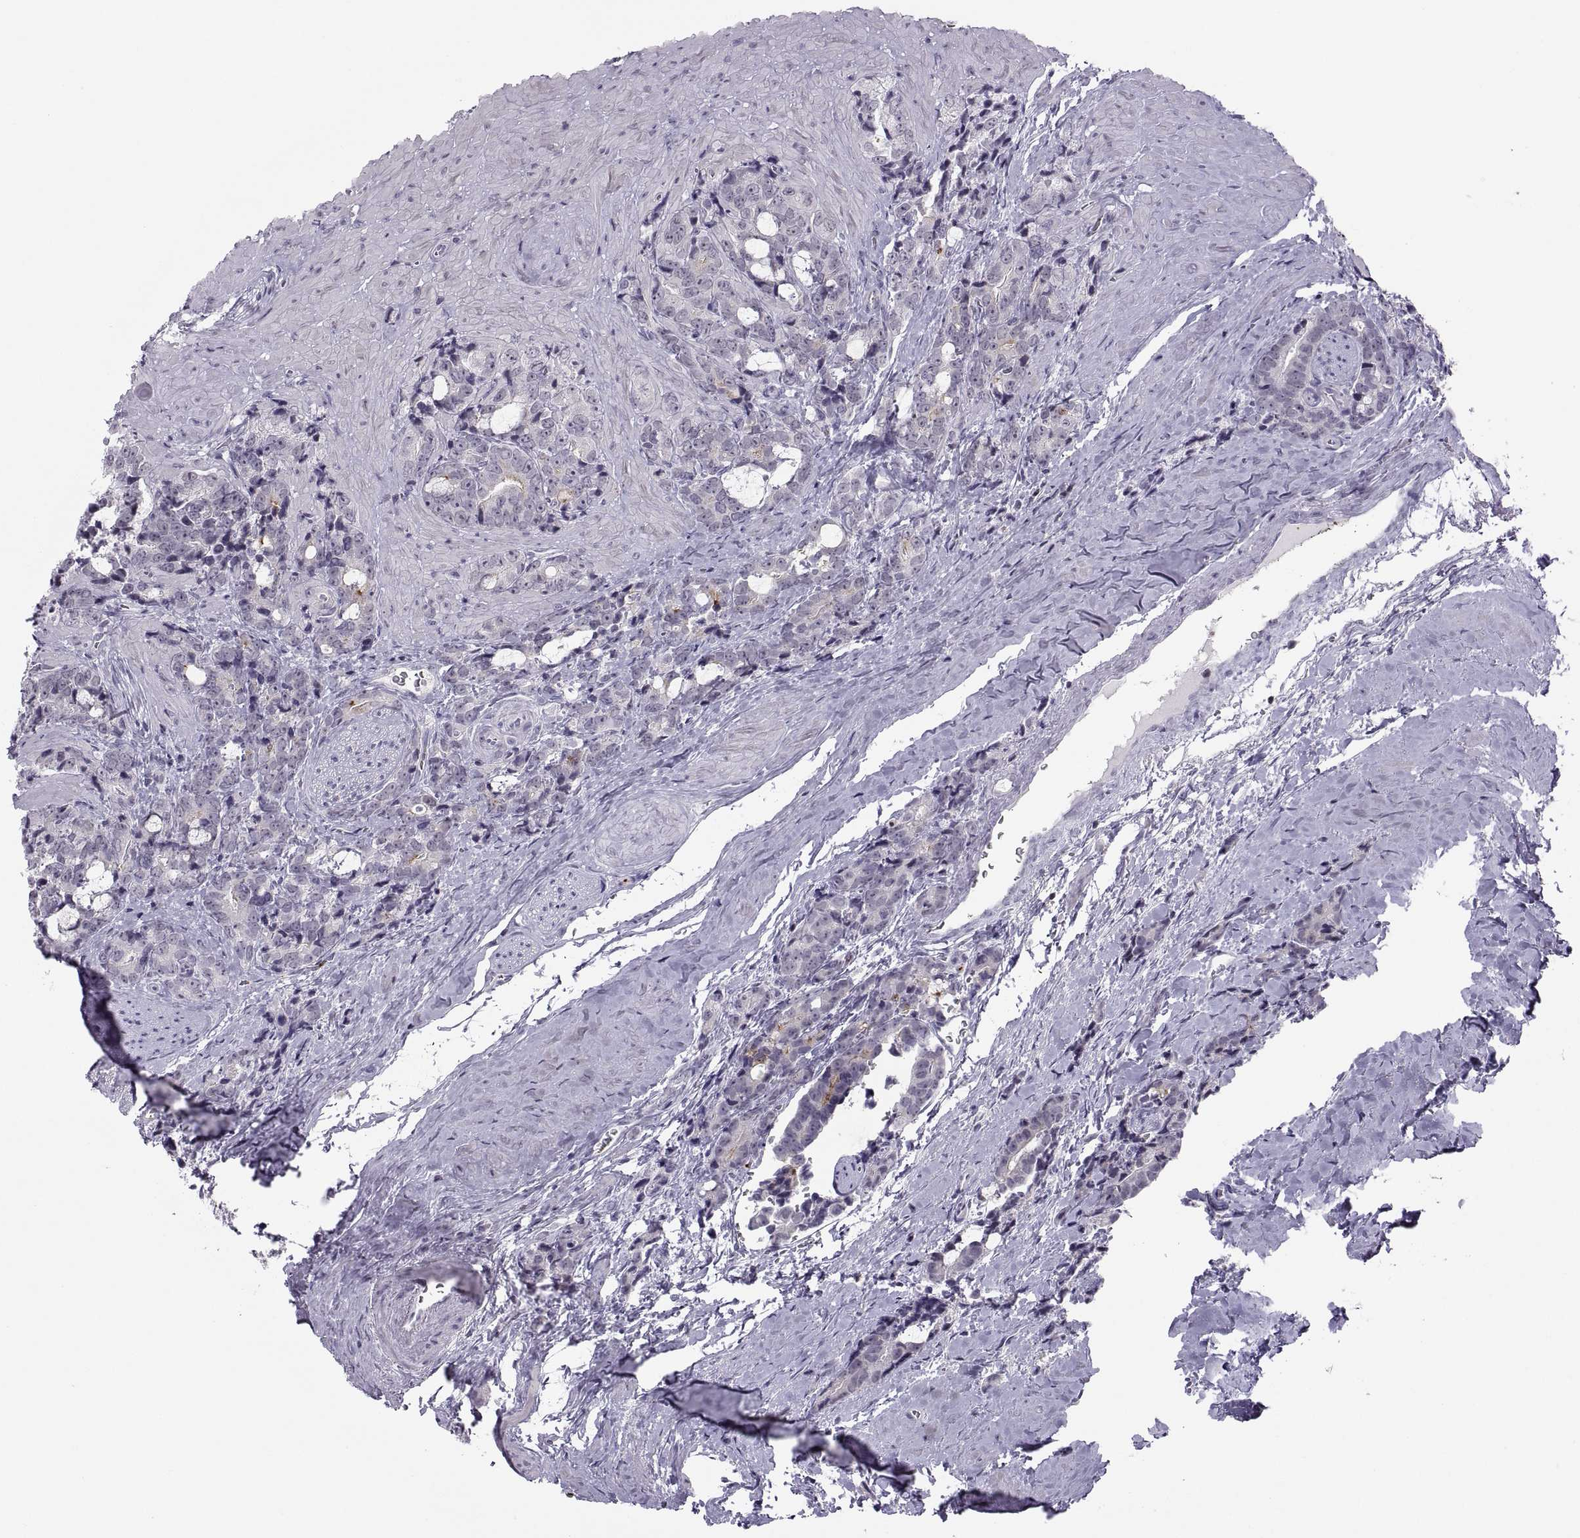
{"staining": {"intensity": "negative", "quantity": "none", "location": "none"}, "tissue": "prostate cancer", "cell_type": "Tumor cells", "image_type": "cancer", "snomed": [{"axis": "morphology", "description": "Adenocarcinoma, High grade"}, {"axis": "topography", "description": "Prostate"}], "caption": "An immunohistochemistry (IHC) photomicrograph of high-grade adenocarcinoma (prostate) is shown. There is no staining in tumor cells of high-grade adenocarcinoma (prostate).", "gene": "TTC21A", "patient": {"sex": "male", "age": 74}}